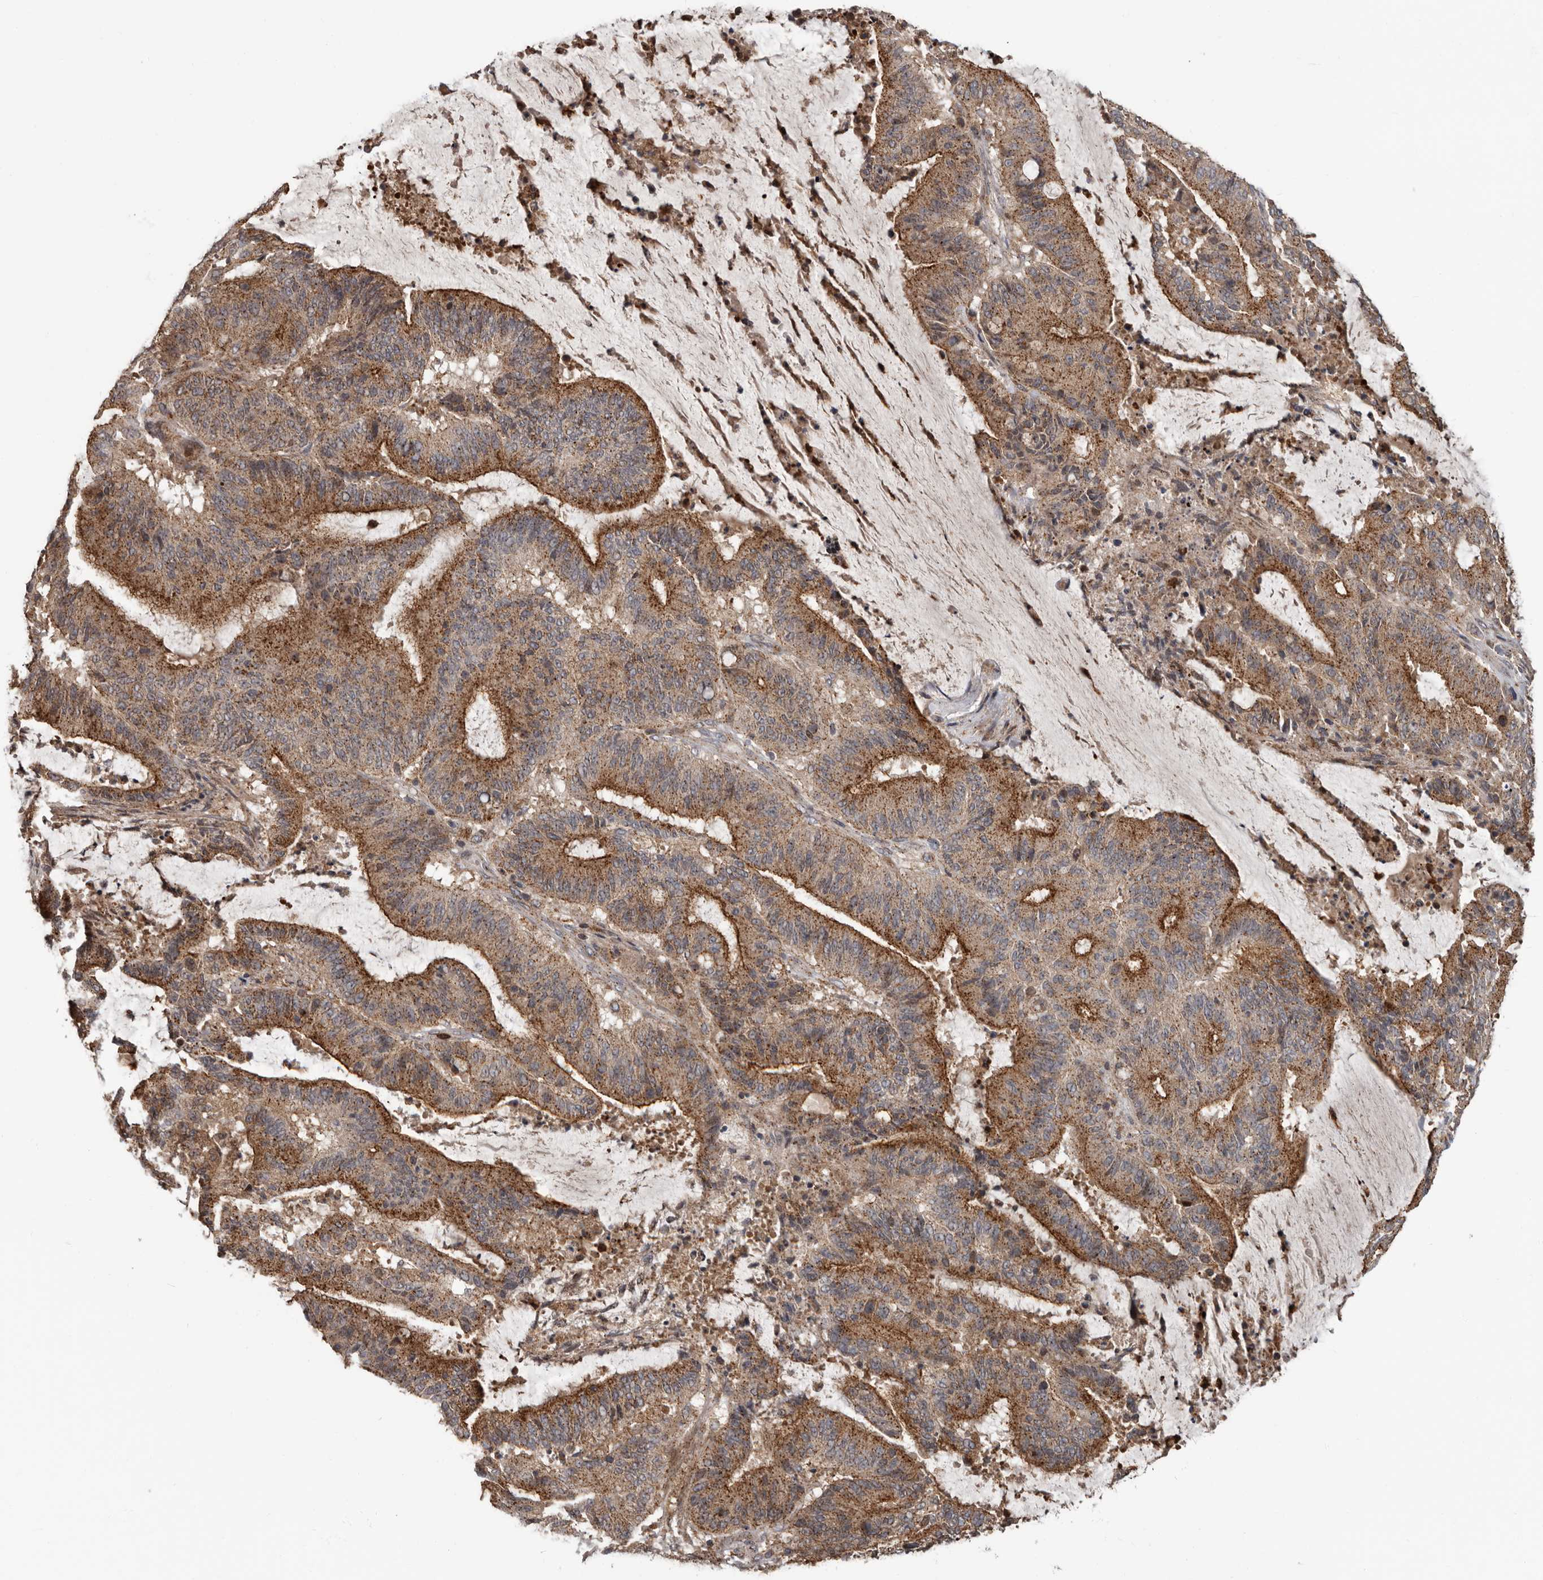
{"staining": {"intensity": "moderate", "quantity": ">75%", "location": "cytoplasmic/membranous"}, "tissue": "liver cancer", "cell_type": "Tumor cells", "image_type": "cancer", "snomed": [{"axis": "morphology", "description": "Normal tissue, NOS"}, {"axis": "morphology", "description": "Cholangiocarcinoma"}, {"axis": "topography", "description": "Liver"}, {"axis": "topography", "description": "Peripheral nerve tissue"}], "caption": "Liver cholangiocarcinoma stained with DAB (3,3'-diaminobenzidine) immunohistochemistry (IHC) shows medium levels of moderate cytoplasmic/membranous staining in about >75% of tumor cells.", "gene": "FGFR4", "patient": {"sex": "female", "age": 73}}